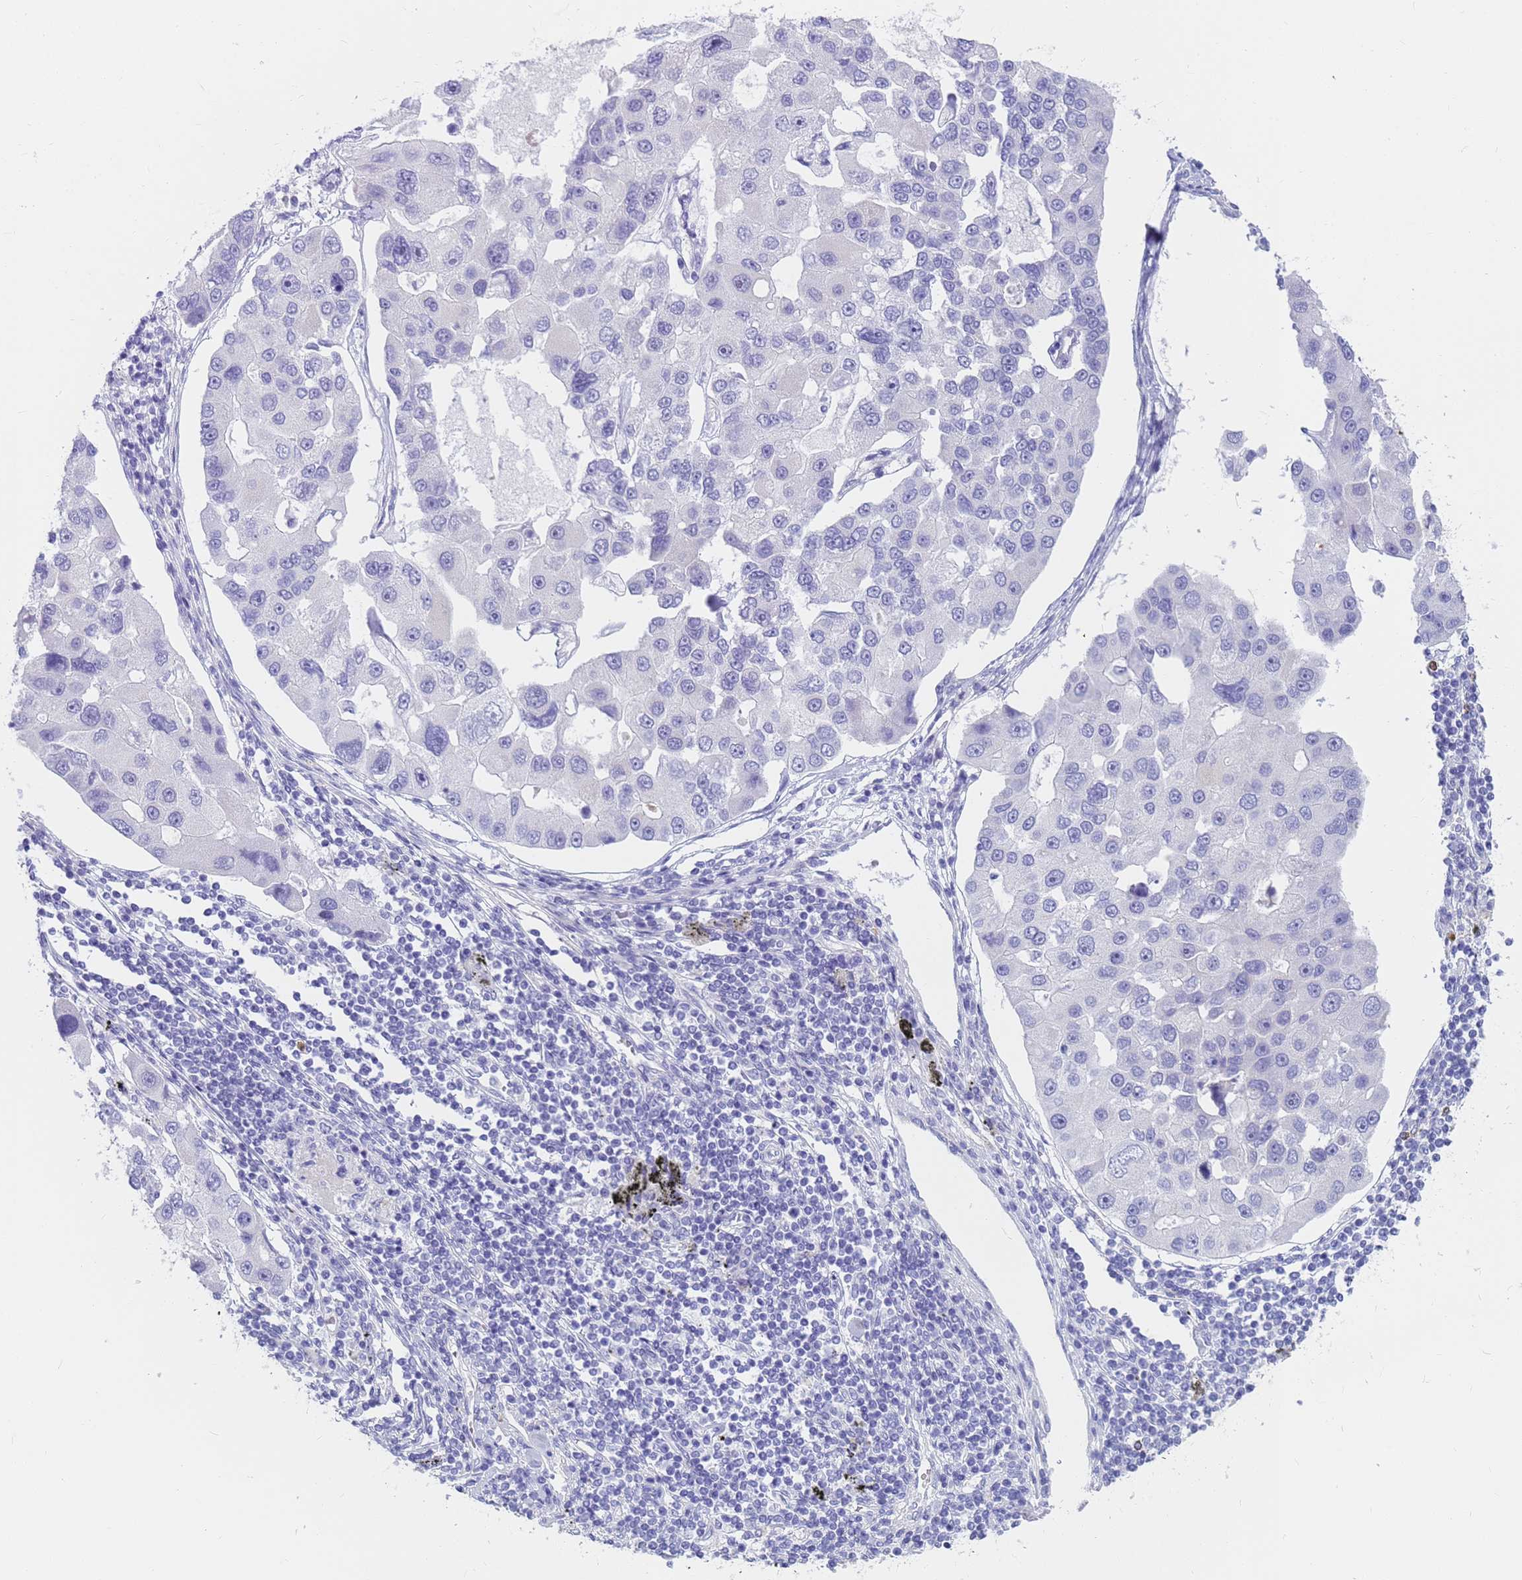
{"staining": {"intensity": "negative", "quantity": "none", "location": "none"}, "tissue": "lung cancer", "cell_type": "Tumor cells", "image_type": "cancer", "snomed": [{"axis": "morphology", "description": "Adenocarcinoma, NOS"}, {"axis": "topography", "description": "Lung"}], "caption": "Tumor cells are negative for brown protein staining in lung adenocarcinoma.", "gene": "RNASE2", "patient": {"sex": "female", "age": 54}}